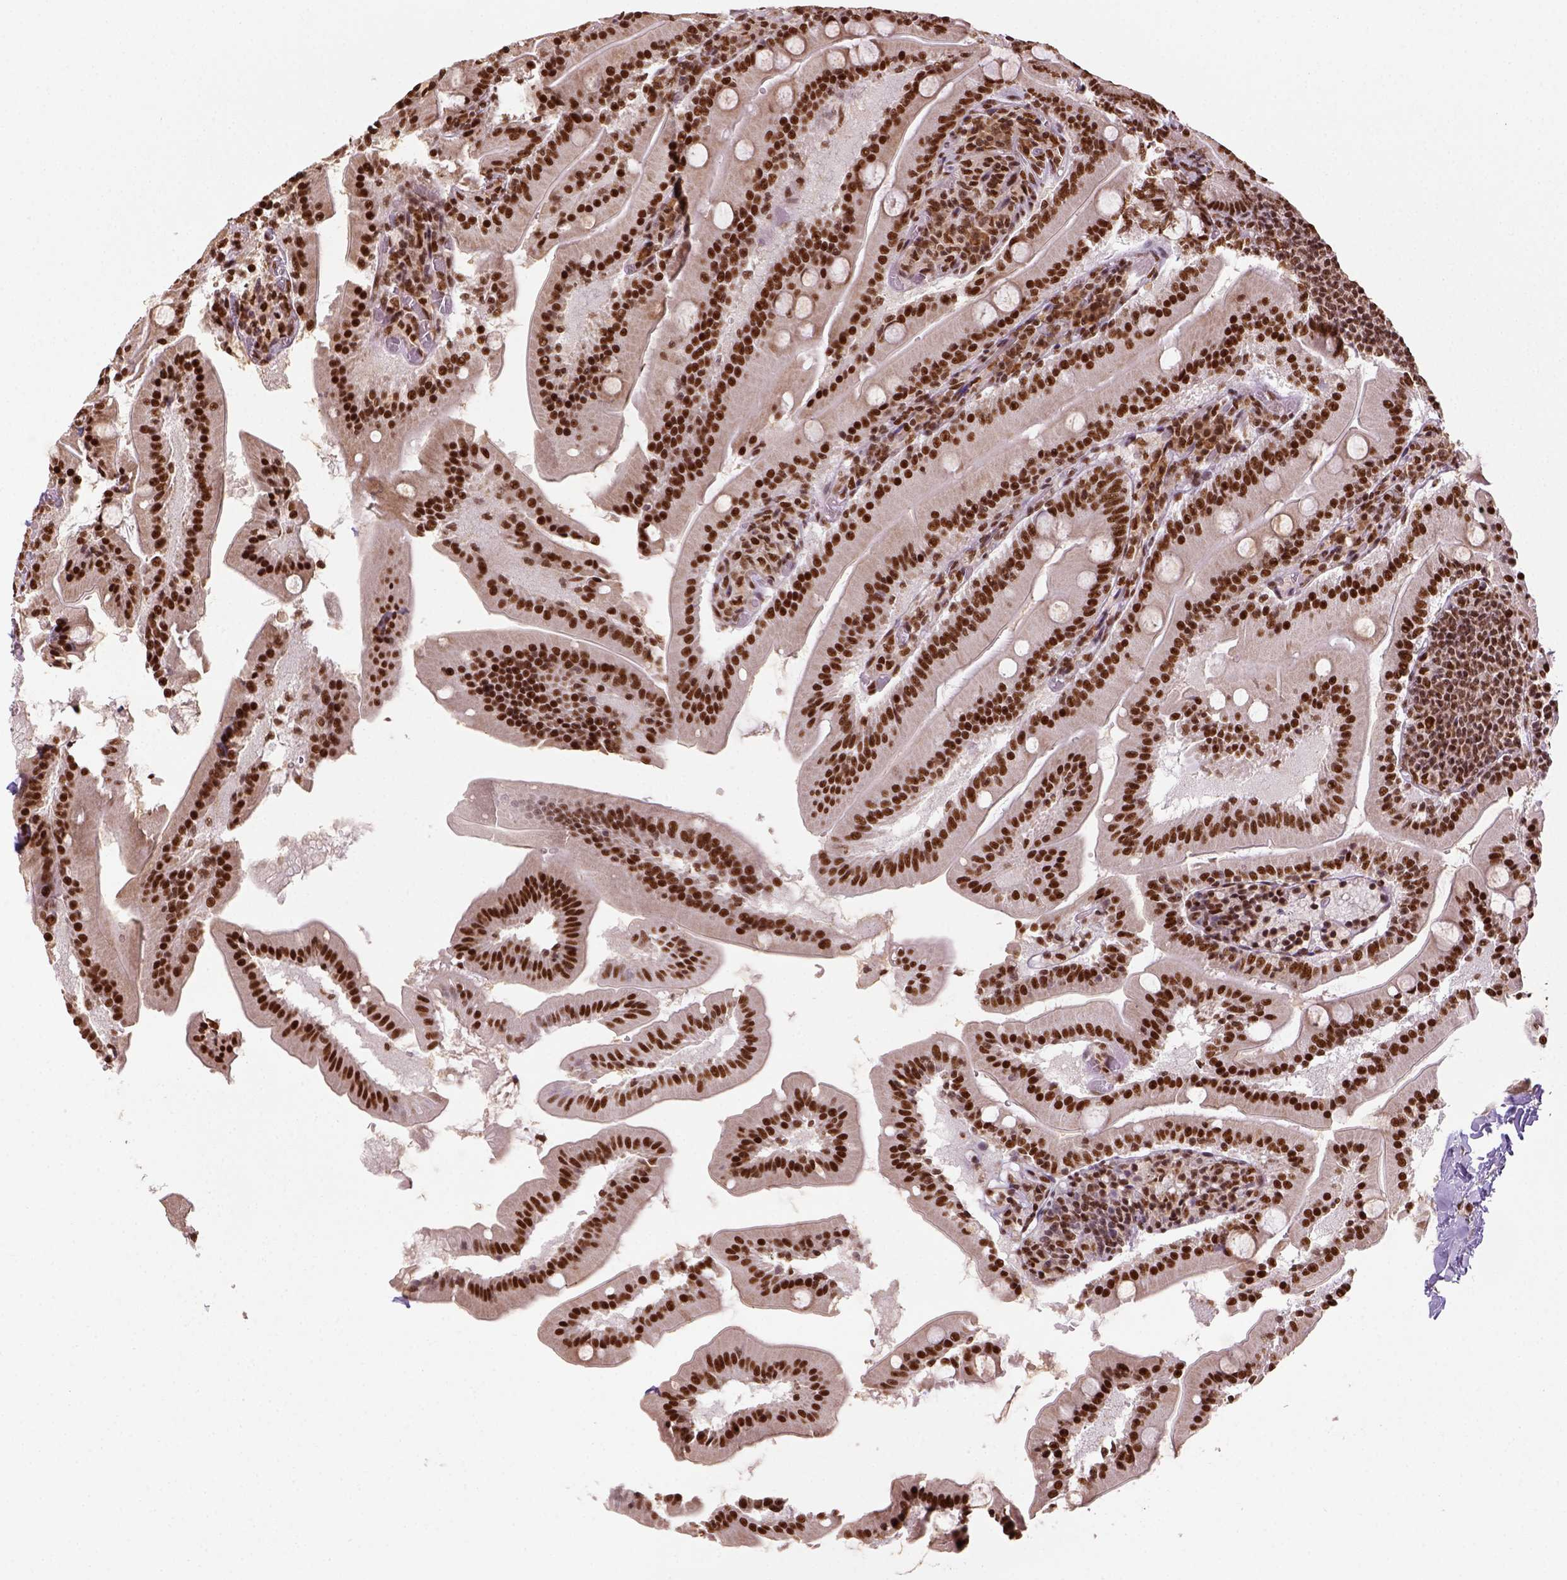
{"staining": {"intensity": "strong", "quantity": ">75%", "location": "nuclear"}, "tissue": "small intestine", "cell_type": "Glandular cells", "image_type": "normal", "snomed": [{"axis": "morphology", "description": "Normal tissue, NOS"}, {"axis": "topography", "description": "Small intestine"}], "caption": "The image reveals immunohistochemical staining of normal small intestine. There is strong nuclear staining is seen in approximately >75% of glandular cells.", "gene": "CCAR1", "patient": {"sex": "male", "age": 37}}